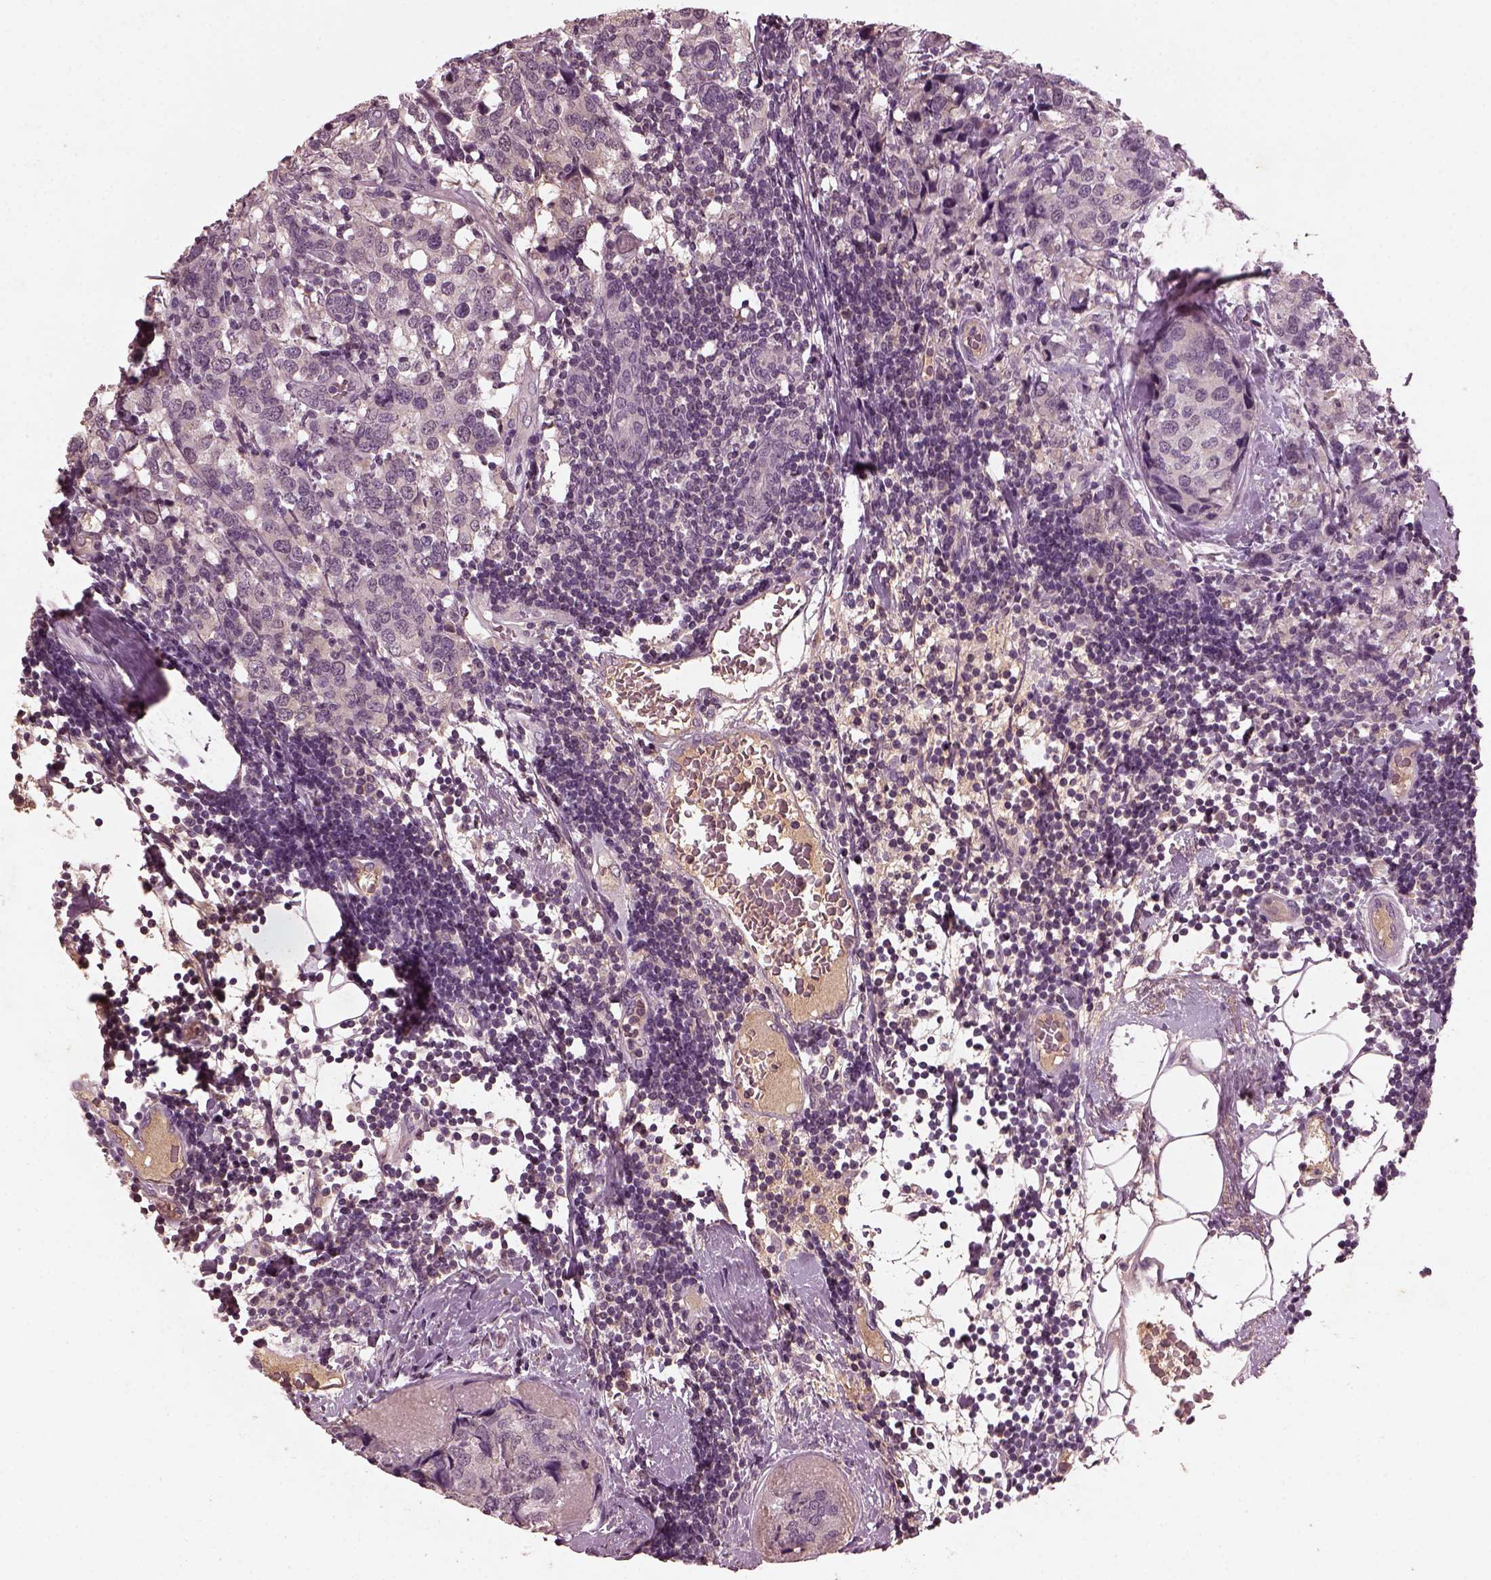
{"staining": {"intensity": "negative", "quantity": "none", "location": "none"}, "tissue": "breast cancer", "cell_type": "Tumor cells", "image_type": "cancer", "snomed": [{"axis": "morphology", "description": "Lobular carcinoma"}, {"axis": "topography", "description": "Breast"}], "caption": "Immunohistochemistry histopathology image of human breast cancer (lobular carcinoma) stained for a protein (brown), which demonstrates no expression in tumor cells. (Immunohistochemistry, brightfield microscopy, high magnification).", "gene": "FRRS1L", "patient": {"sex": "female", "age": 59}}